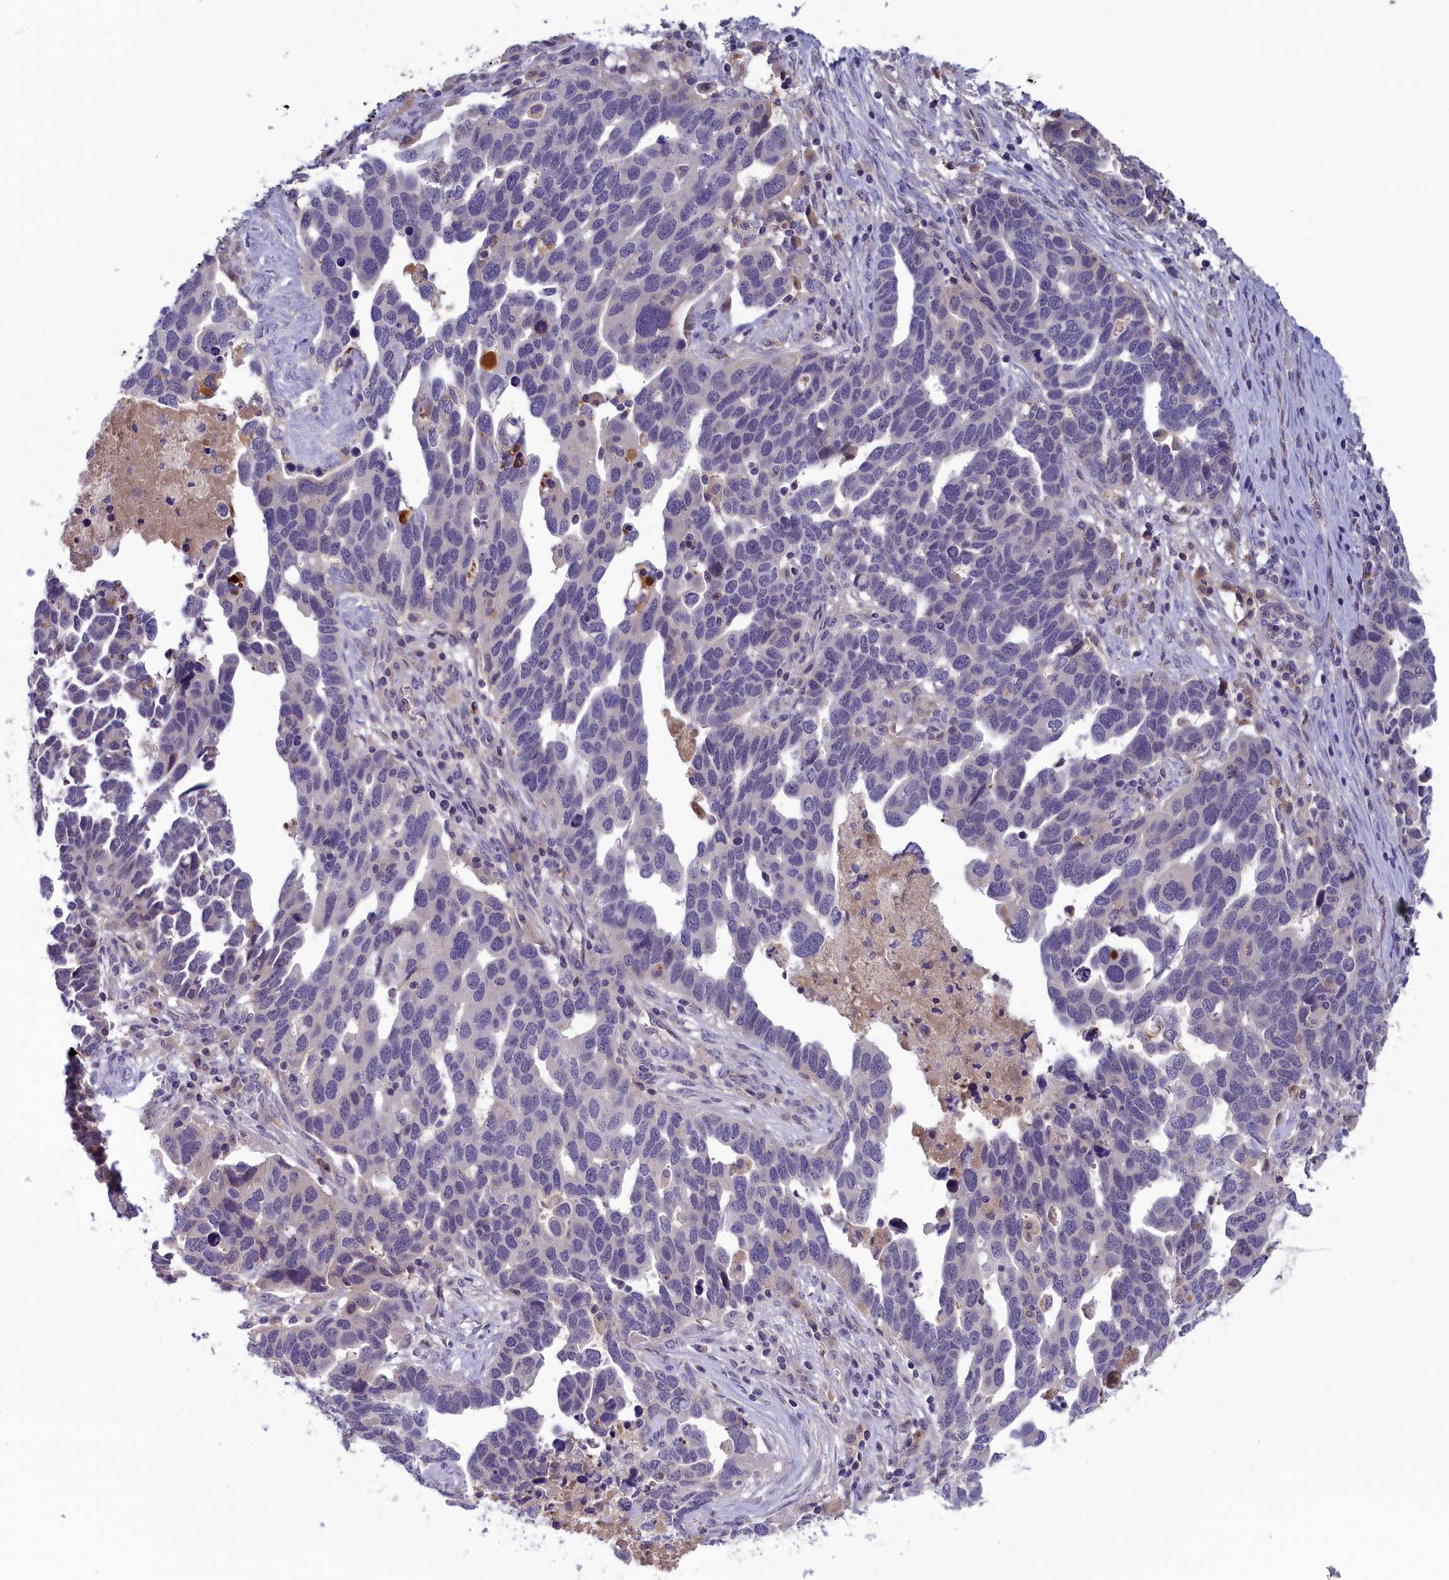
{"staining": {"intensity": "negative", "quantity": "none", "location": "none"}, "tissue": "ovarian cancer", "cell_type": "Tumor cells", "image_type": "cancer", "snomed": [{"axis": "morphology", "description": "Cystadenocarcinoma, serous, NOS"}, {"axis": "topography", "description": "Ovary"}], "caption": "IHC micrograph of neoplastic tissue: ovarian serous cystadenocarcinoma stained with DAB (3,3'-diaminobenzidine) reveals no significant protein expression in tumor cells. Brightfield microscopy of IHC stained with DAB (3,3'-diaminobenzidine) (brown) and hematoxylin (blue), captured at high magnification.", "gene": "STYX", "patient": {"sex": "female", "age": 54}}